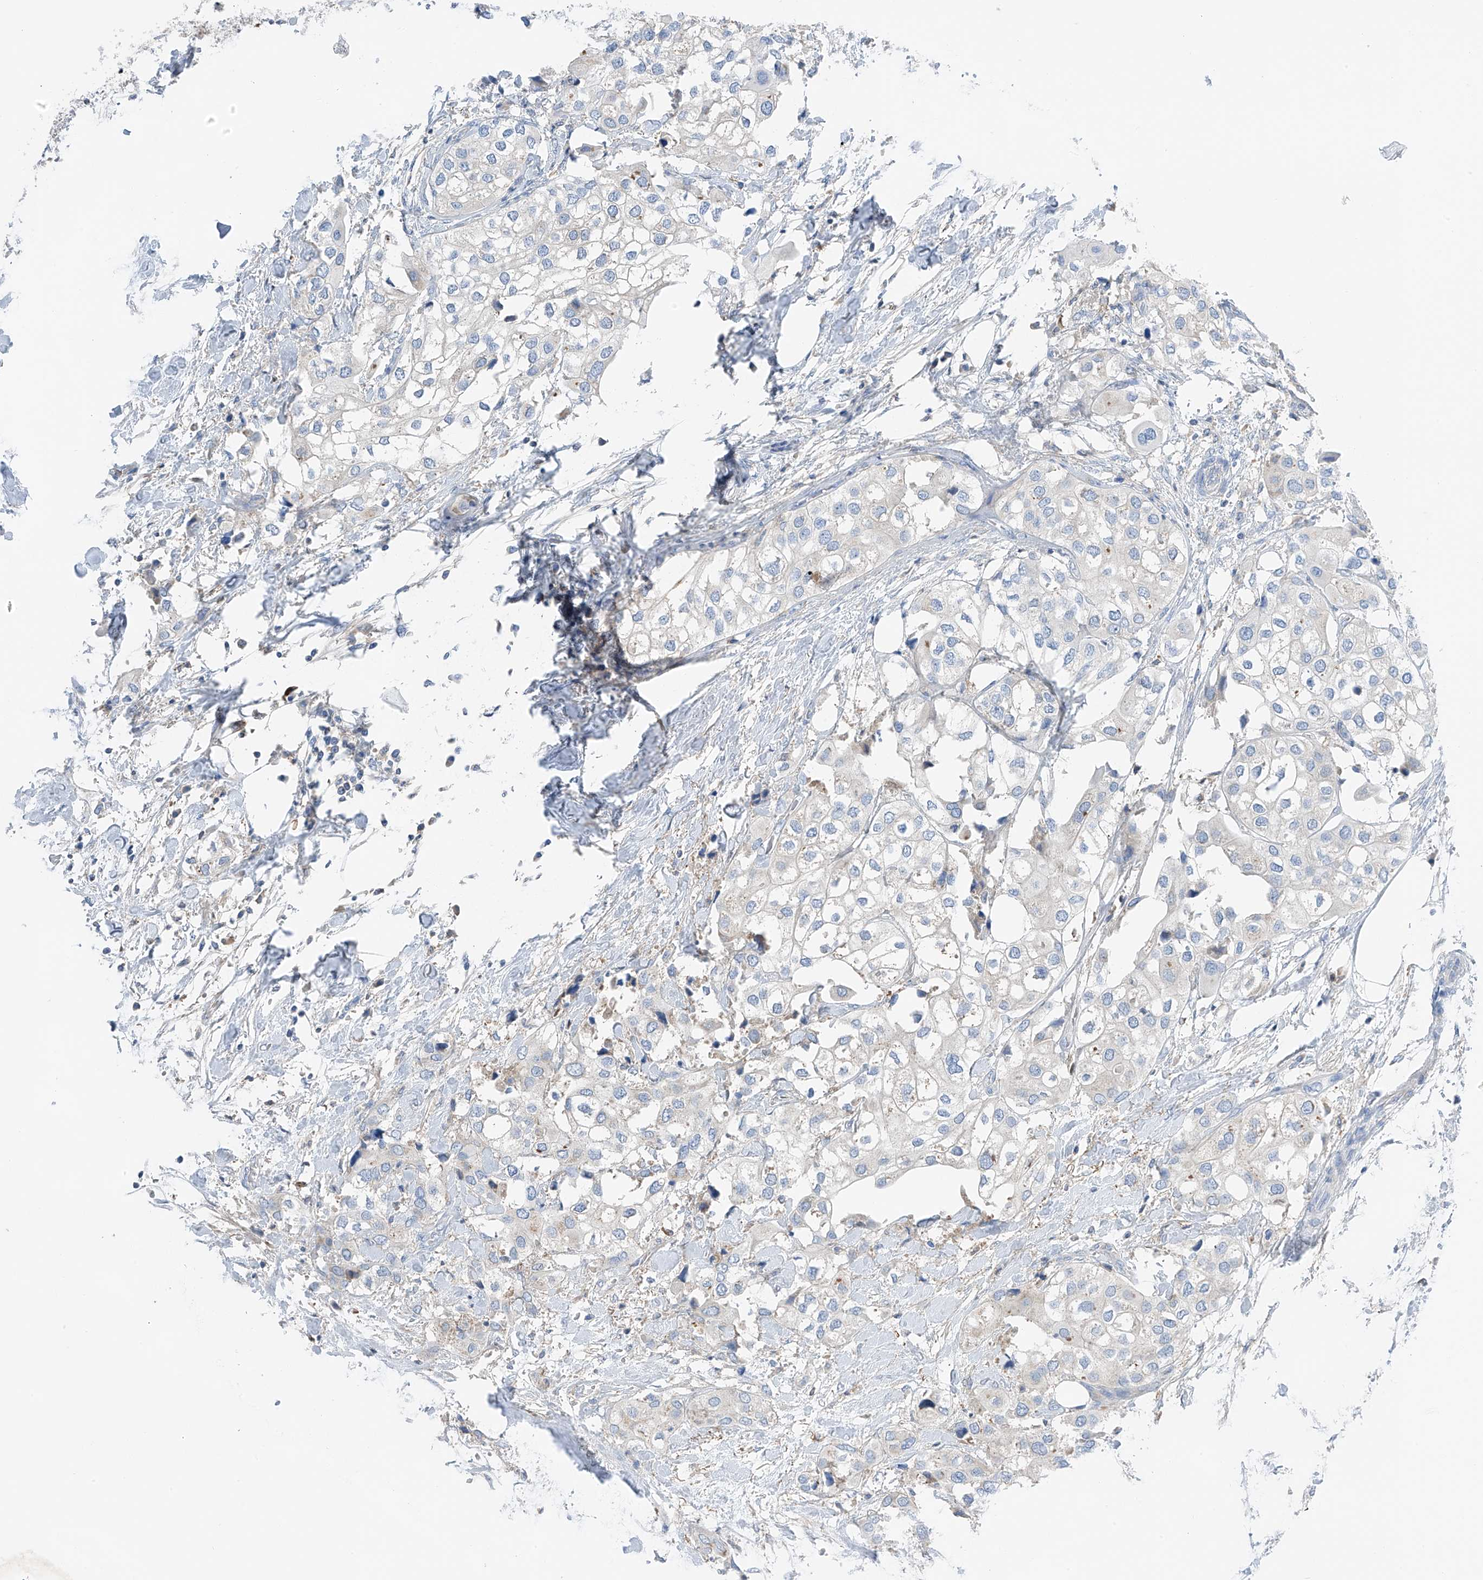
{"staining": {"intensity": "negative", "quantity": "none", "location": "none"}, "tissue": "urothelial cancer", "cell_type": "Tumor cells", "image_type": "cancer", "snomed": [{"axis": "morphology", "description": "Urothelial carcinoma, High grade"}, {"axis": "topography", "description": "Urinary bladder"}], "caption": "IHC micrograph of neoplastic tissue: human high-grade urothelial carcinoma stained with DAB (3,3'-diaminobenzidine) shows no significant protein positivity in tumor cells.", "gene": "NALCN", "patient": {"sex": "male", "age": 64}}